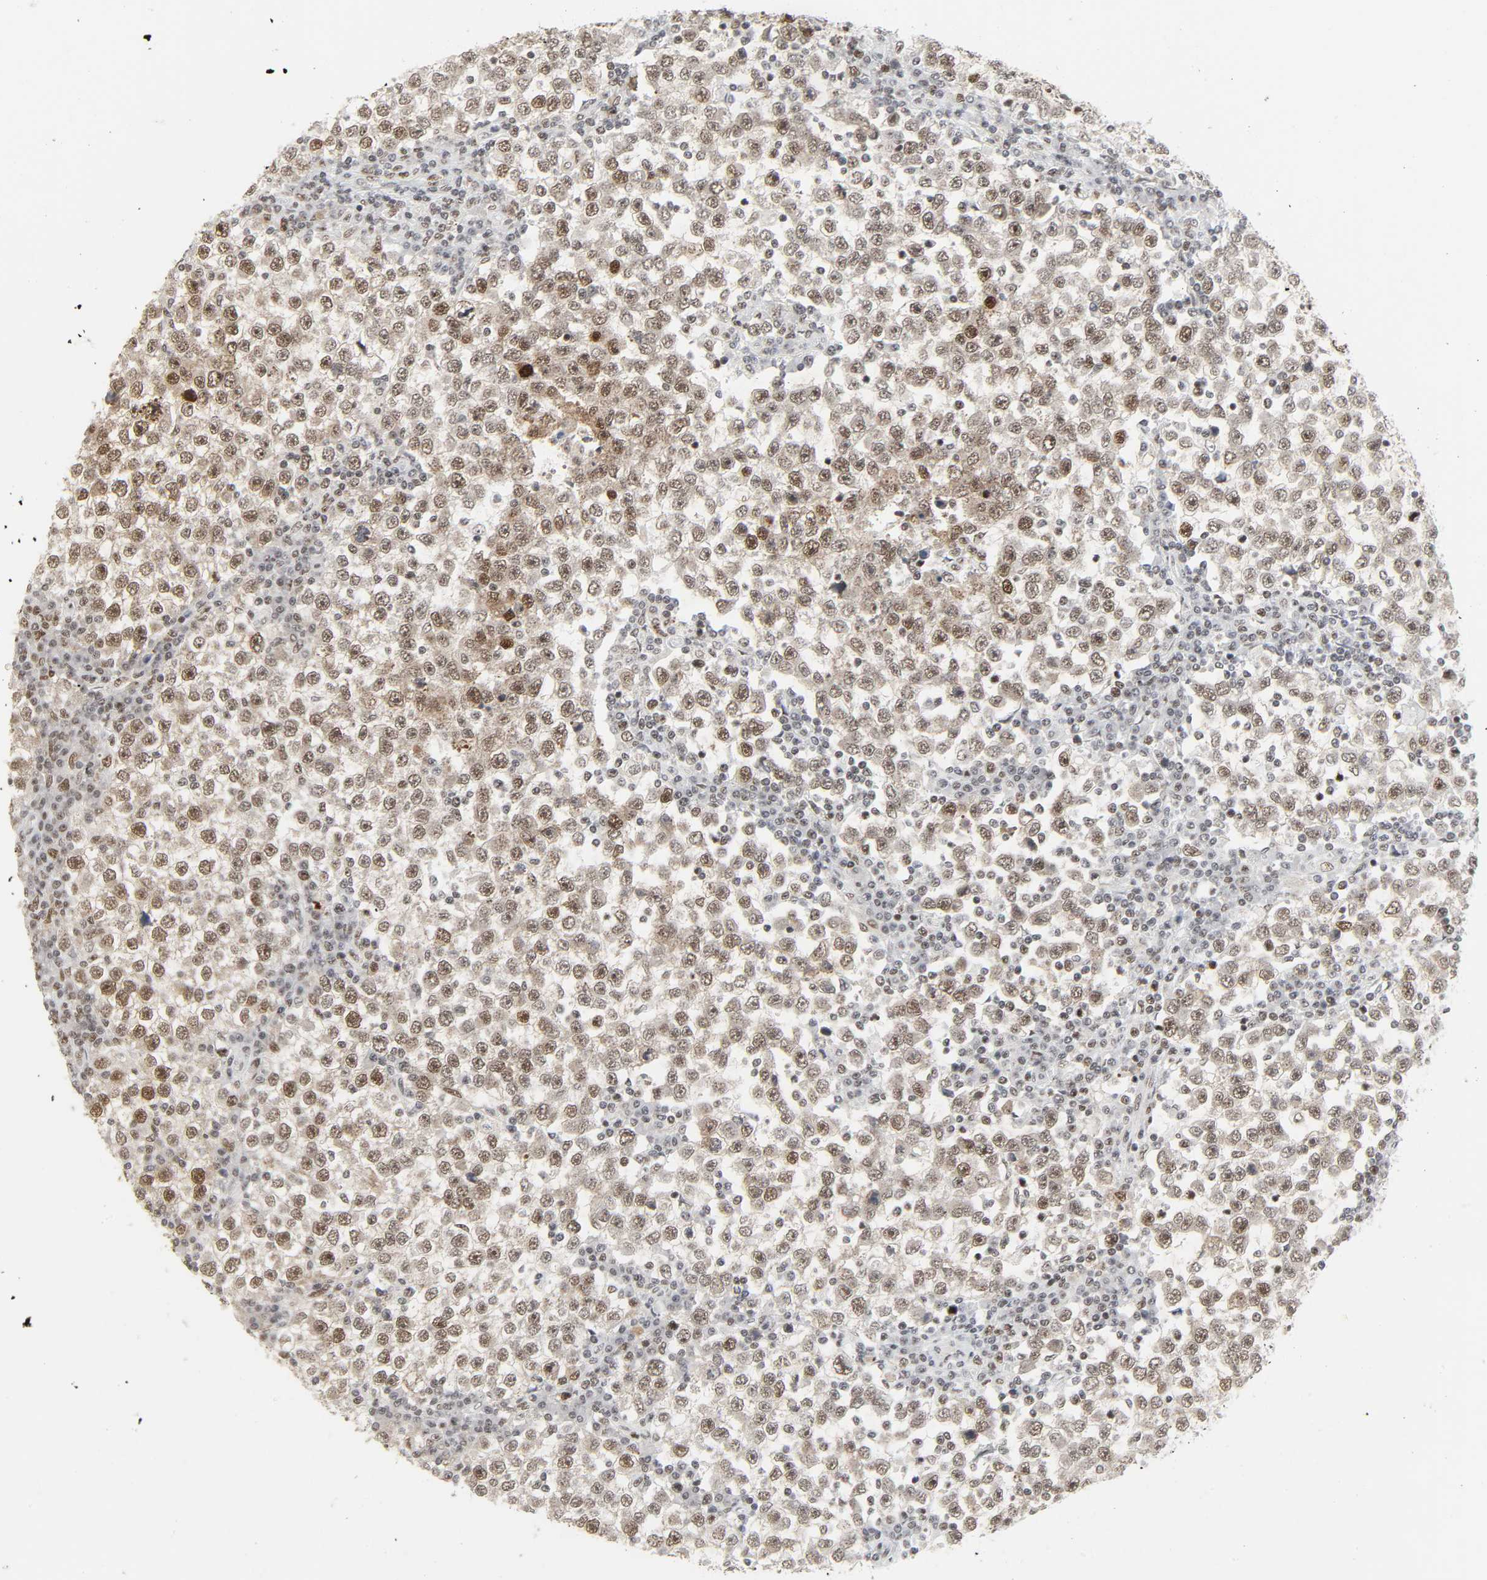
{"staining": {"intensity": "moderate", "quantity": ">75%", "location": "nuclear"}, "tissue": "testis cancer", "cell_type": "Tumor cells", "image_type": "cancer", "snomed": [{"axis": "morphology", "description": "Seminoma, NOS"}, {"axis": "topography", "description": "Testis"}], "caption": "About >75% of tumor cells in human testis cancer (seminoma) show moderate nuclear protein staining as visualized by brown immunohistochemical staining.", "gene": "CDK7", "patient": {"sex": "male", "age": 65}}